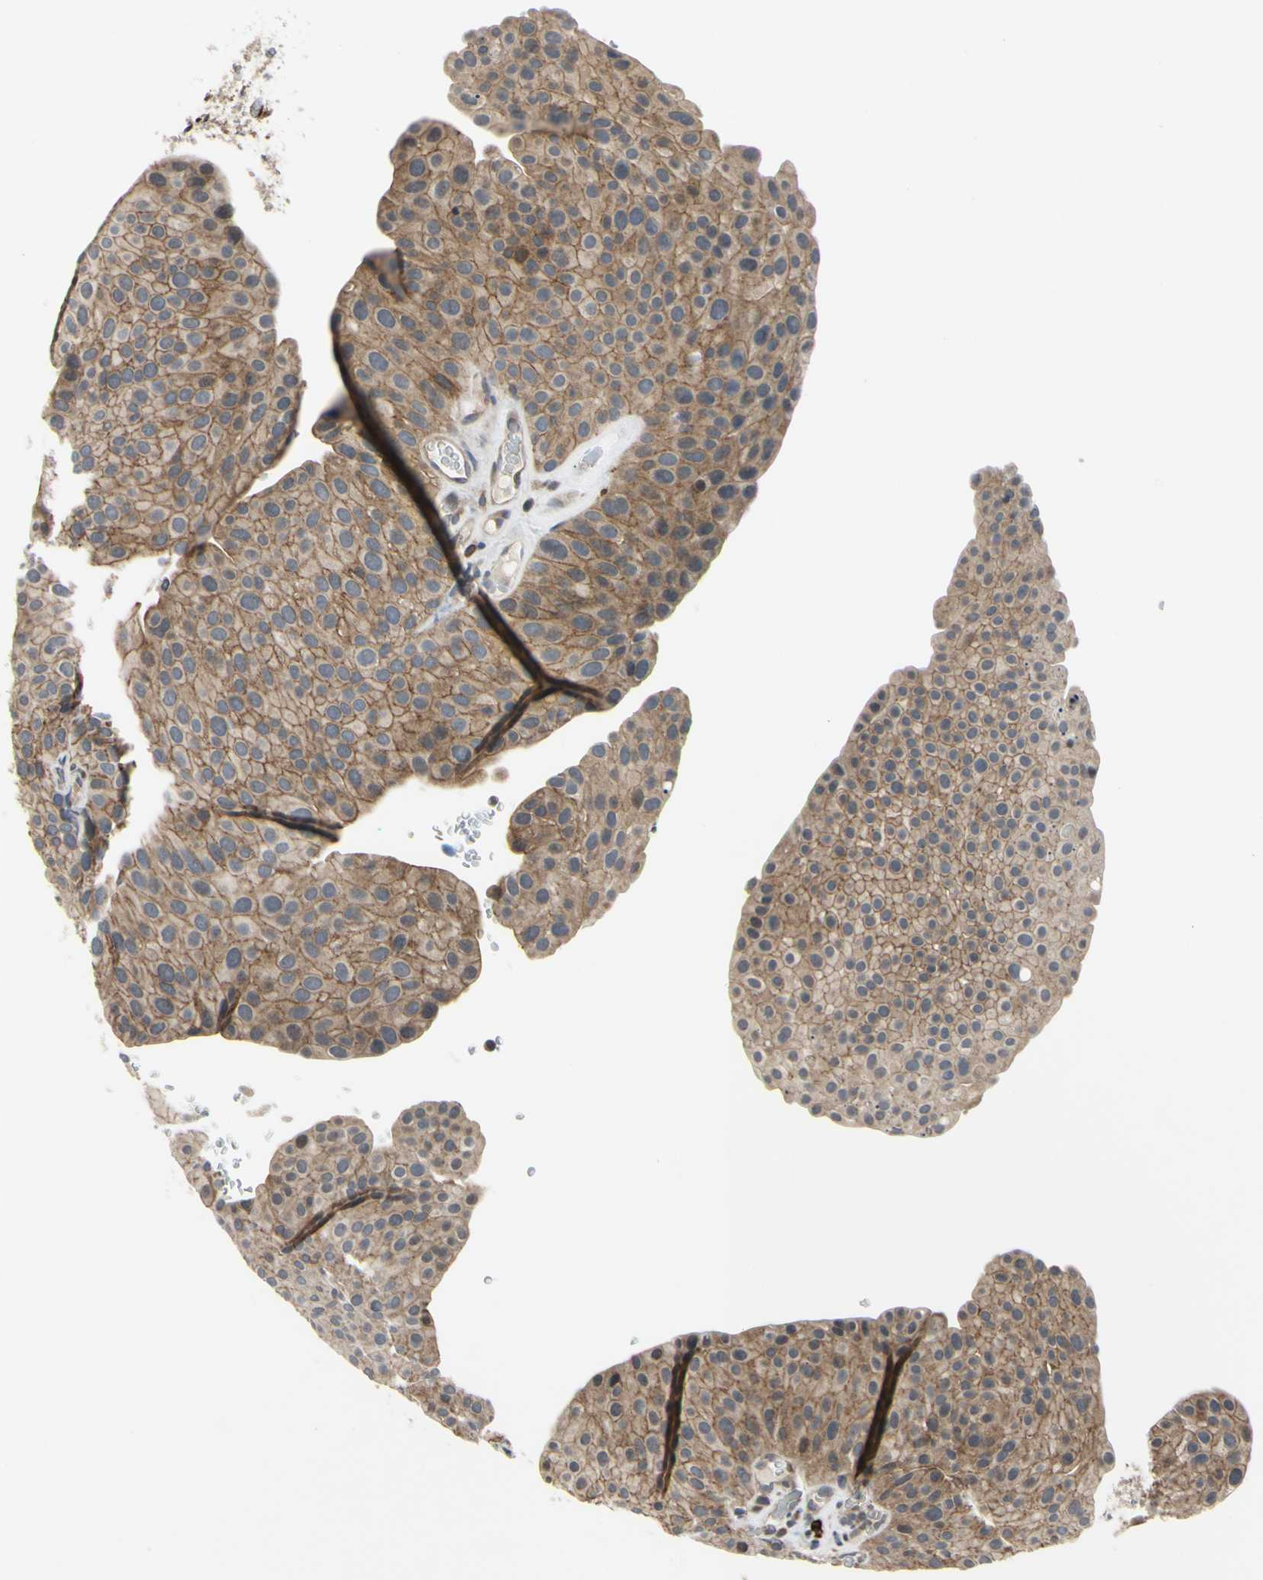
{"staining": {"intensity": "moderate", "quantity": ">75%", "location": "cytoplasmic/membranous"}, "tissue": "urothelial cancer", "cell_type": "Tumor cells", "image_type": "cancer", "snomed": [{"axis": "morphology", "description": "Urothelial carcinoma, Low grade"}, {"axis": "topography", "description": "Smooth muscle"}, {"axis": "topography", "description": "Urinary bladder"}], "caption": "The immunohistochemical stain highlights moderate cytoplasmic/membranous positivity in tumor cells of low-grade urothelial carcinoma tissue. (DAB (3,3'-diaminobenzidine) = brown stain, brightfield microscopy at high magnification).", "gene": "PLXNA2", "patient": {"sex": "male", "age": 60}}